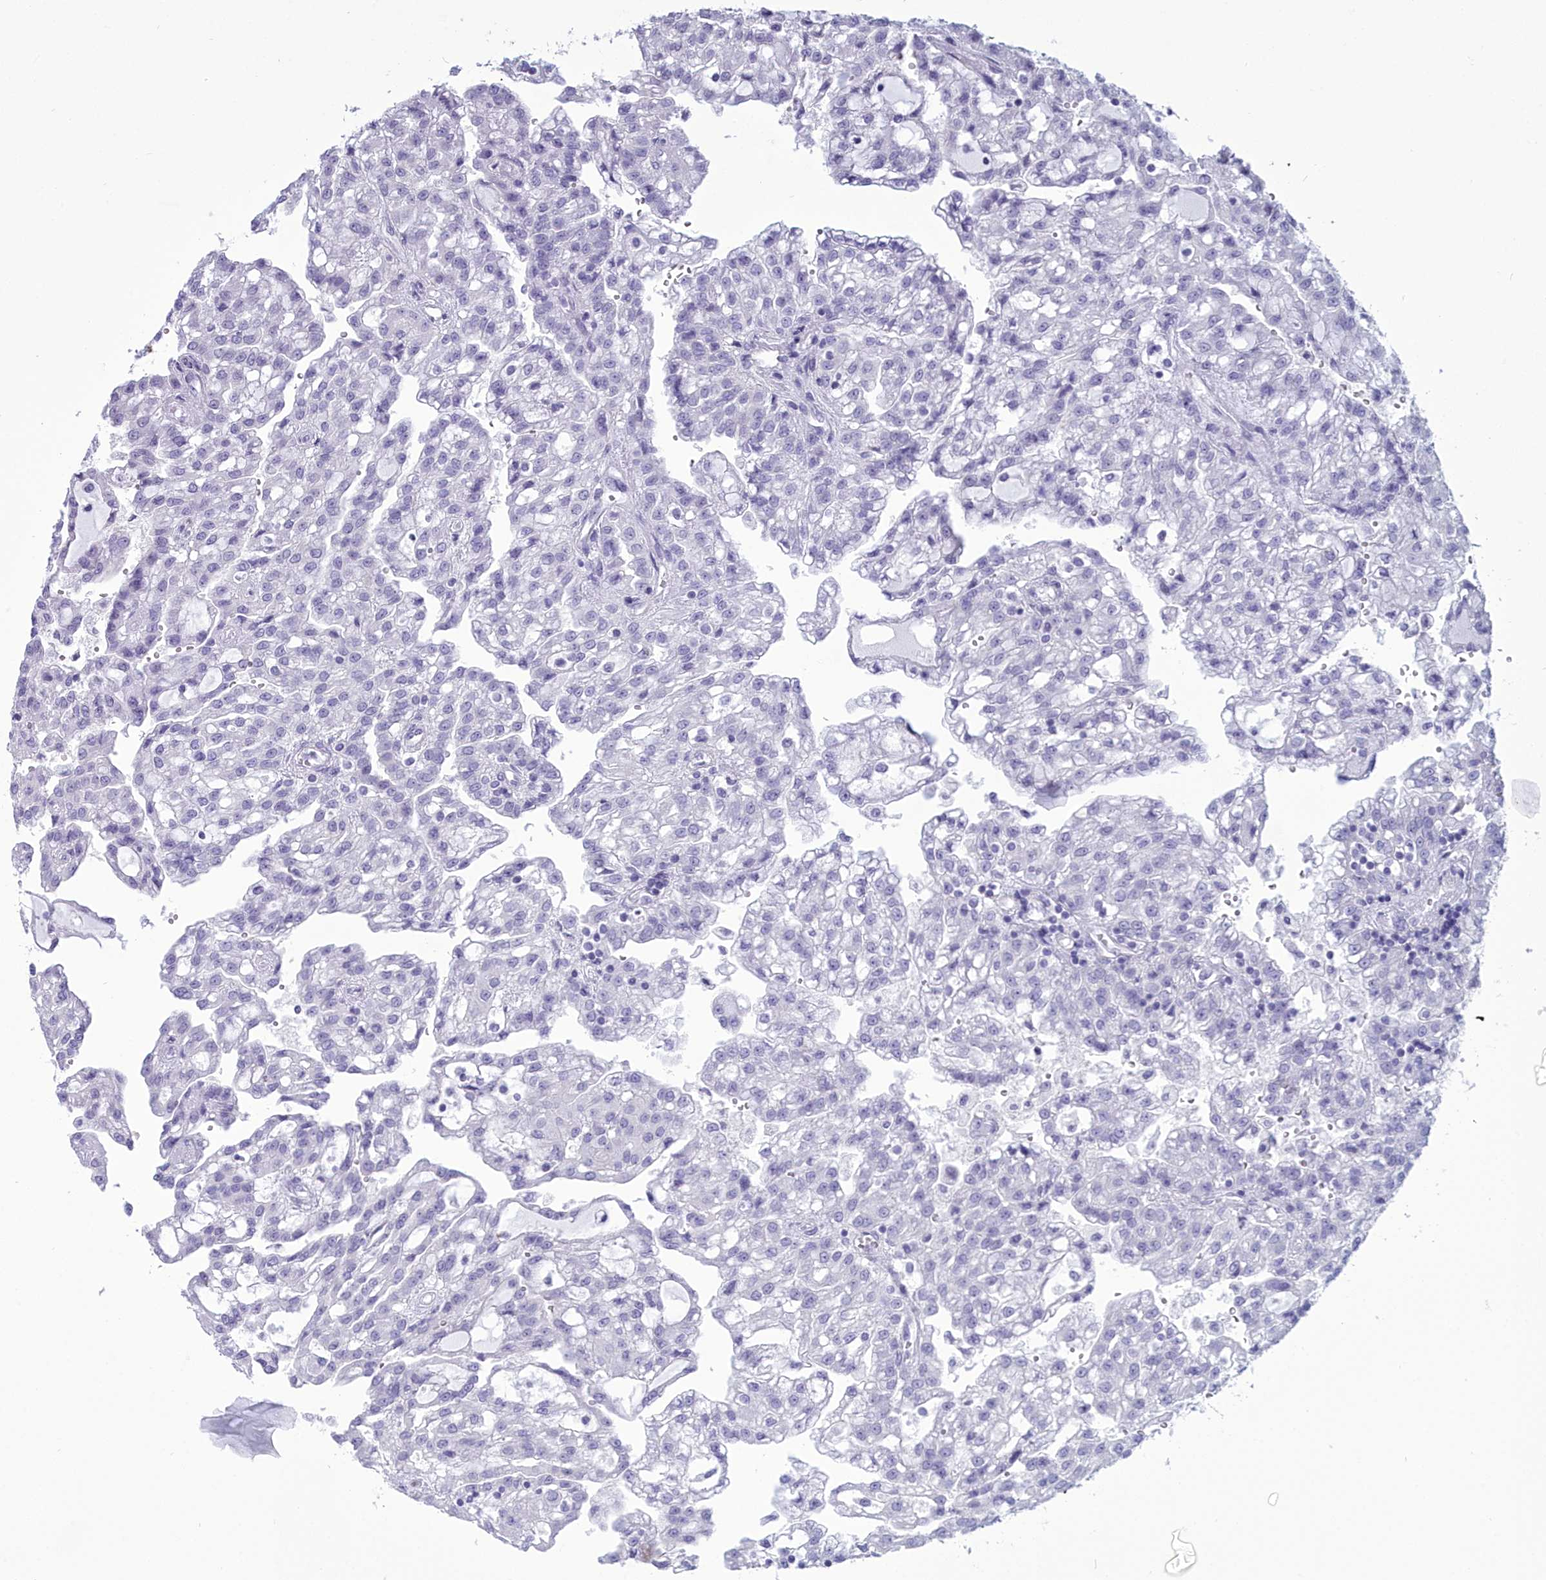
{"staining": {"intensity": "negative", "quantity": "none", "location": "none"}, "tissue": "renal cancer", "cell_type": "Tumor cells", "image_type": "cancer", "snomed": [{"axis": "morphology", "description": "Adenocarcinoma, NOS"}, {"axis": "topography", "description": "Kidney"}], "caption": "Tumor cells are negative for protein expression in human renal cancer. Brightfield microscopy of immunohistochemistry (IHC) stained with DAB (3,3'-diaminobenzidine) (brown) and hematoxylin (blue), captured at high magnification.", "gene": "MAP6", "patient": {"sex": "male", "age": 63}}